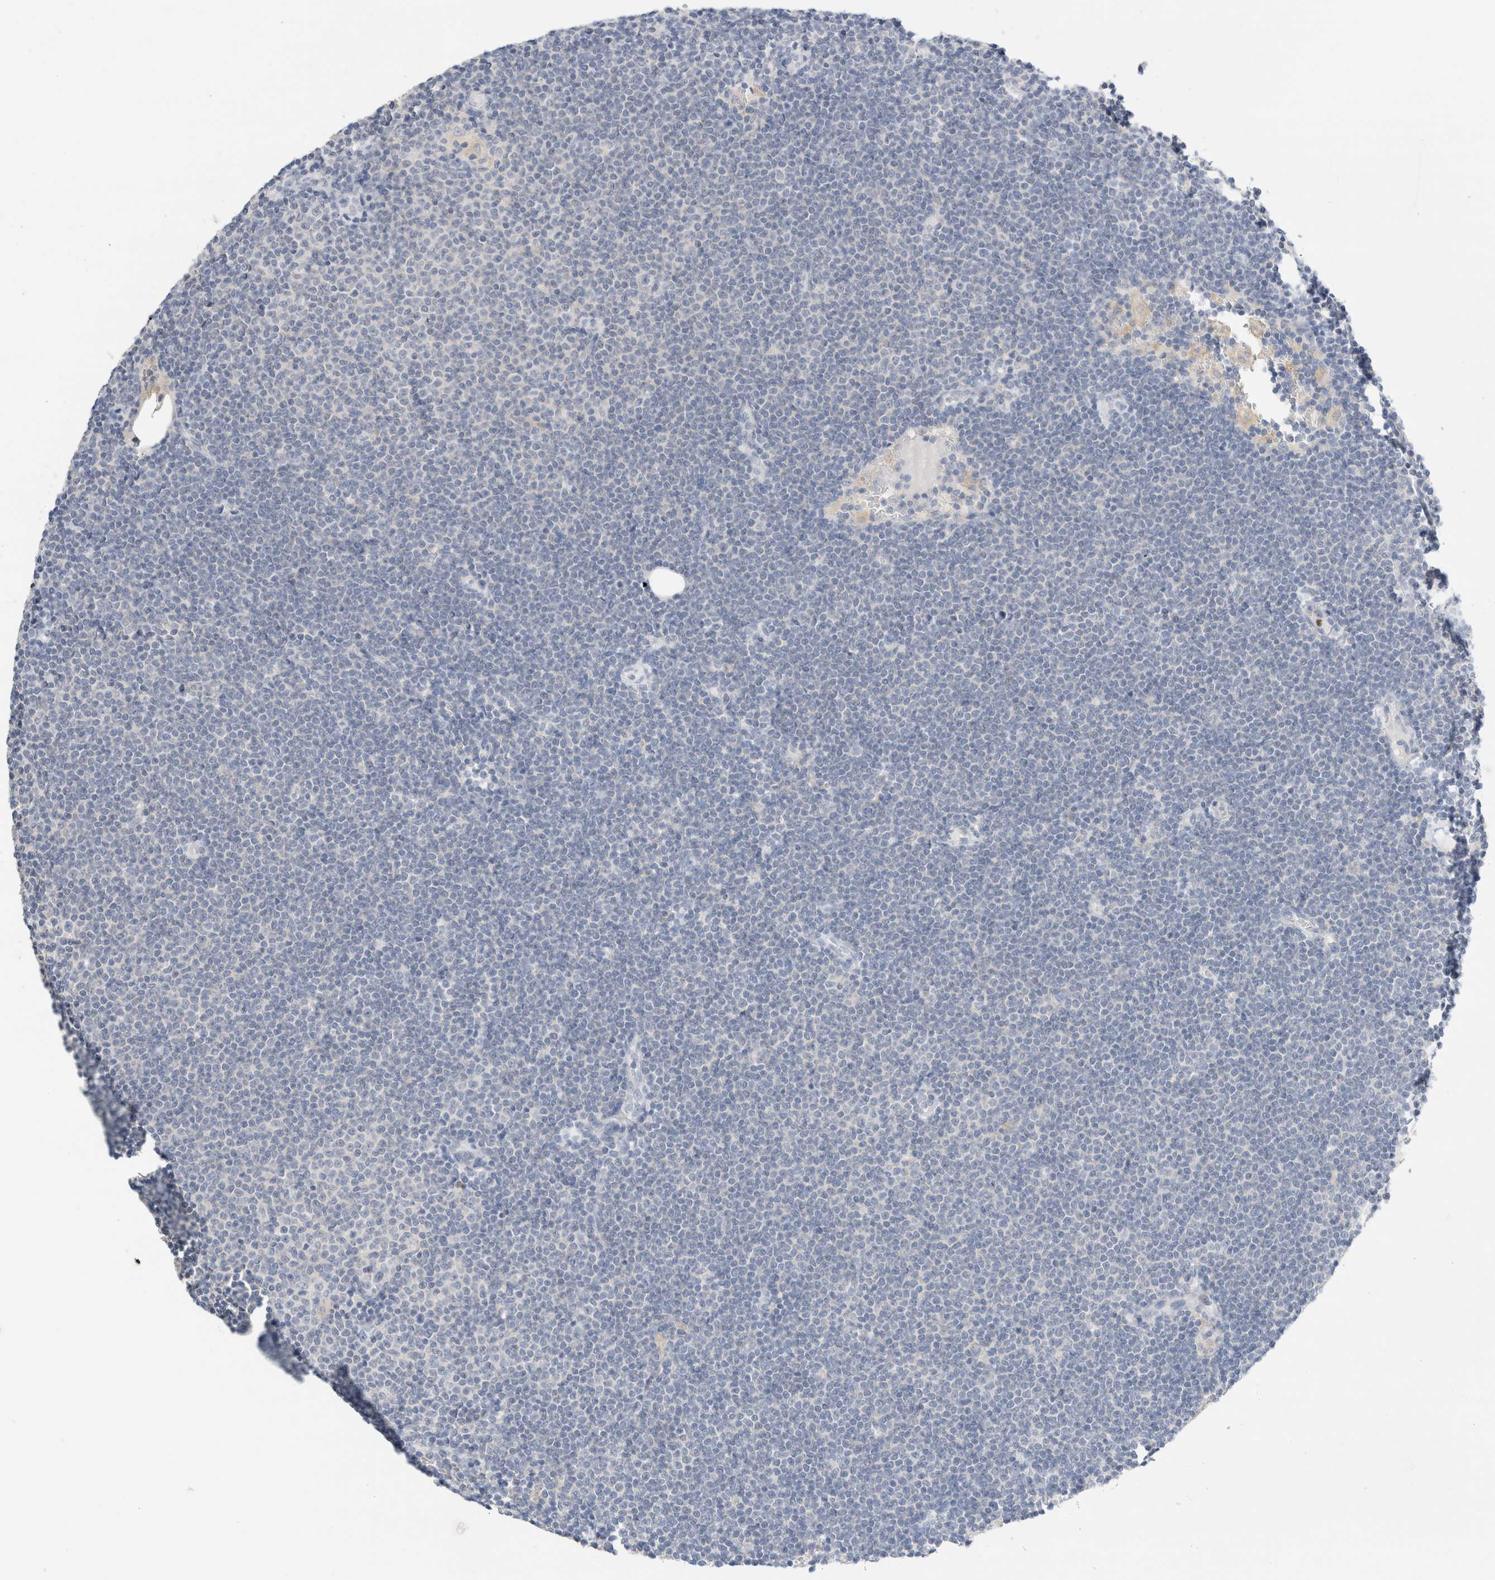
{"staining": {"intensity": "negative", "quantity": "none", "location": "none"}, "tissue": "lymphoma", "cell_type": "Tumor cells", "image_type": "cancer", "snomed": [{"axis": "morphology", "description": "Malignant lymphoma, non-Hodgkin's type, Low grade"}, {"axis": "topography", "description": "Lymph node"}], "caption": "High power microscopy micrograph of an immunohistochemistry (IHC) histopathology image of lymphoma, revealing no significant expression in tumor cells.", "gene": "ADAM30", "patient": {"sex": "female", "age": 53}}